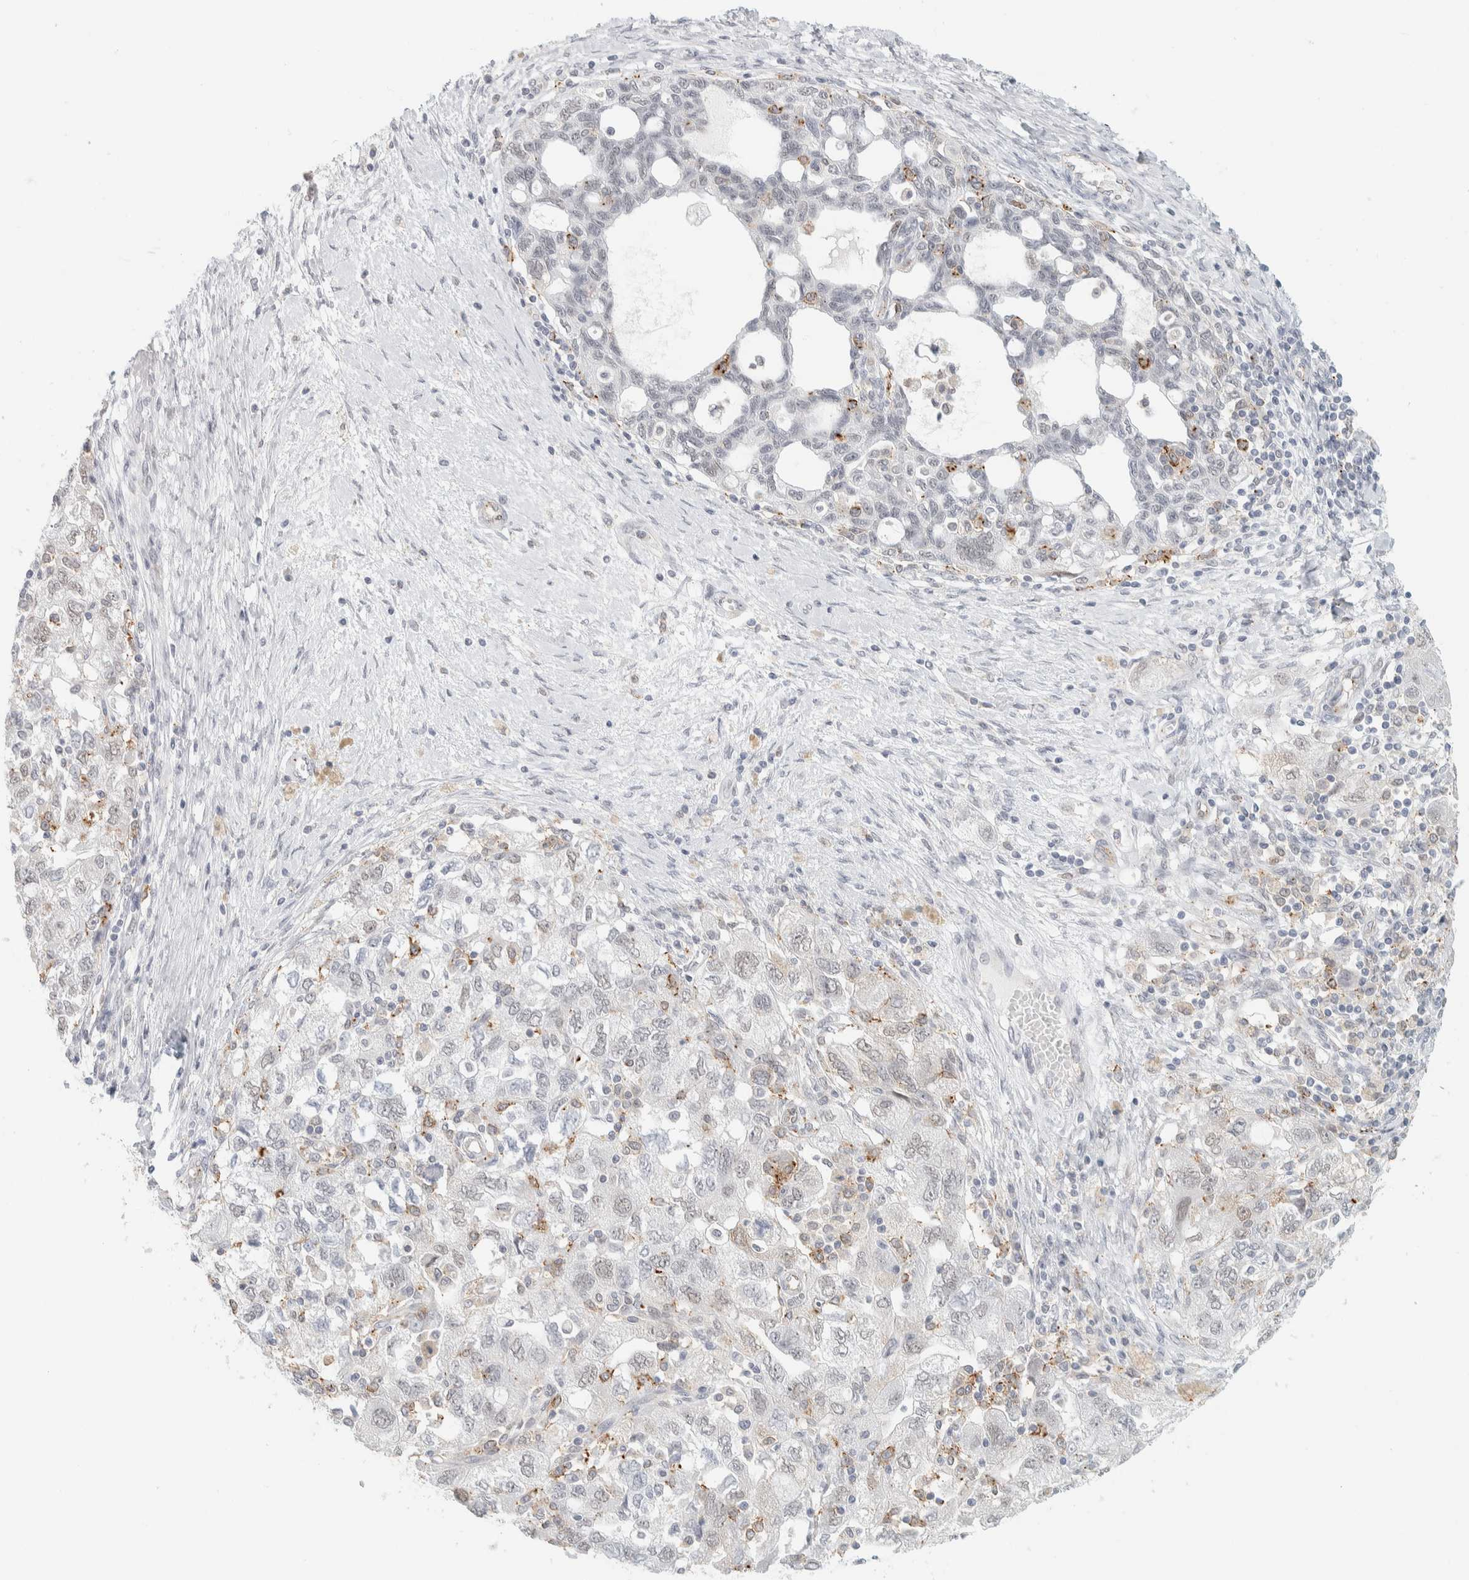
{"staining": {"intensity": "moderate", "quantity": "<25%", "location": "cytoplasmic/membranous"}, "tissue": "ovarian cancer", "cell_type": "Tumor cells", "image_type": "cancer", "snomed": [{"axis": "morphology", "description": "Carcinoma, NOS"}, {"axis": "morphology", "description": "Cystadenocarcinoma, serous, NOS"}, {"axis": "topography", "description": "Ovary"}], "caption": "Protein expression analysis of serous cystadenocarcinoma (ovarian) exhibits moderate cytoplasmic/membranous staining in about <25% of tumor cells.", "gene": "CDH17", "patient": {"sex": "female", "age": 69}}